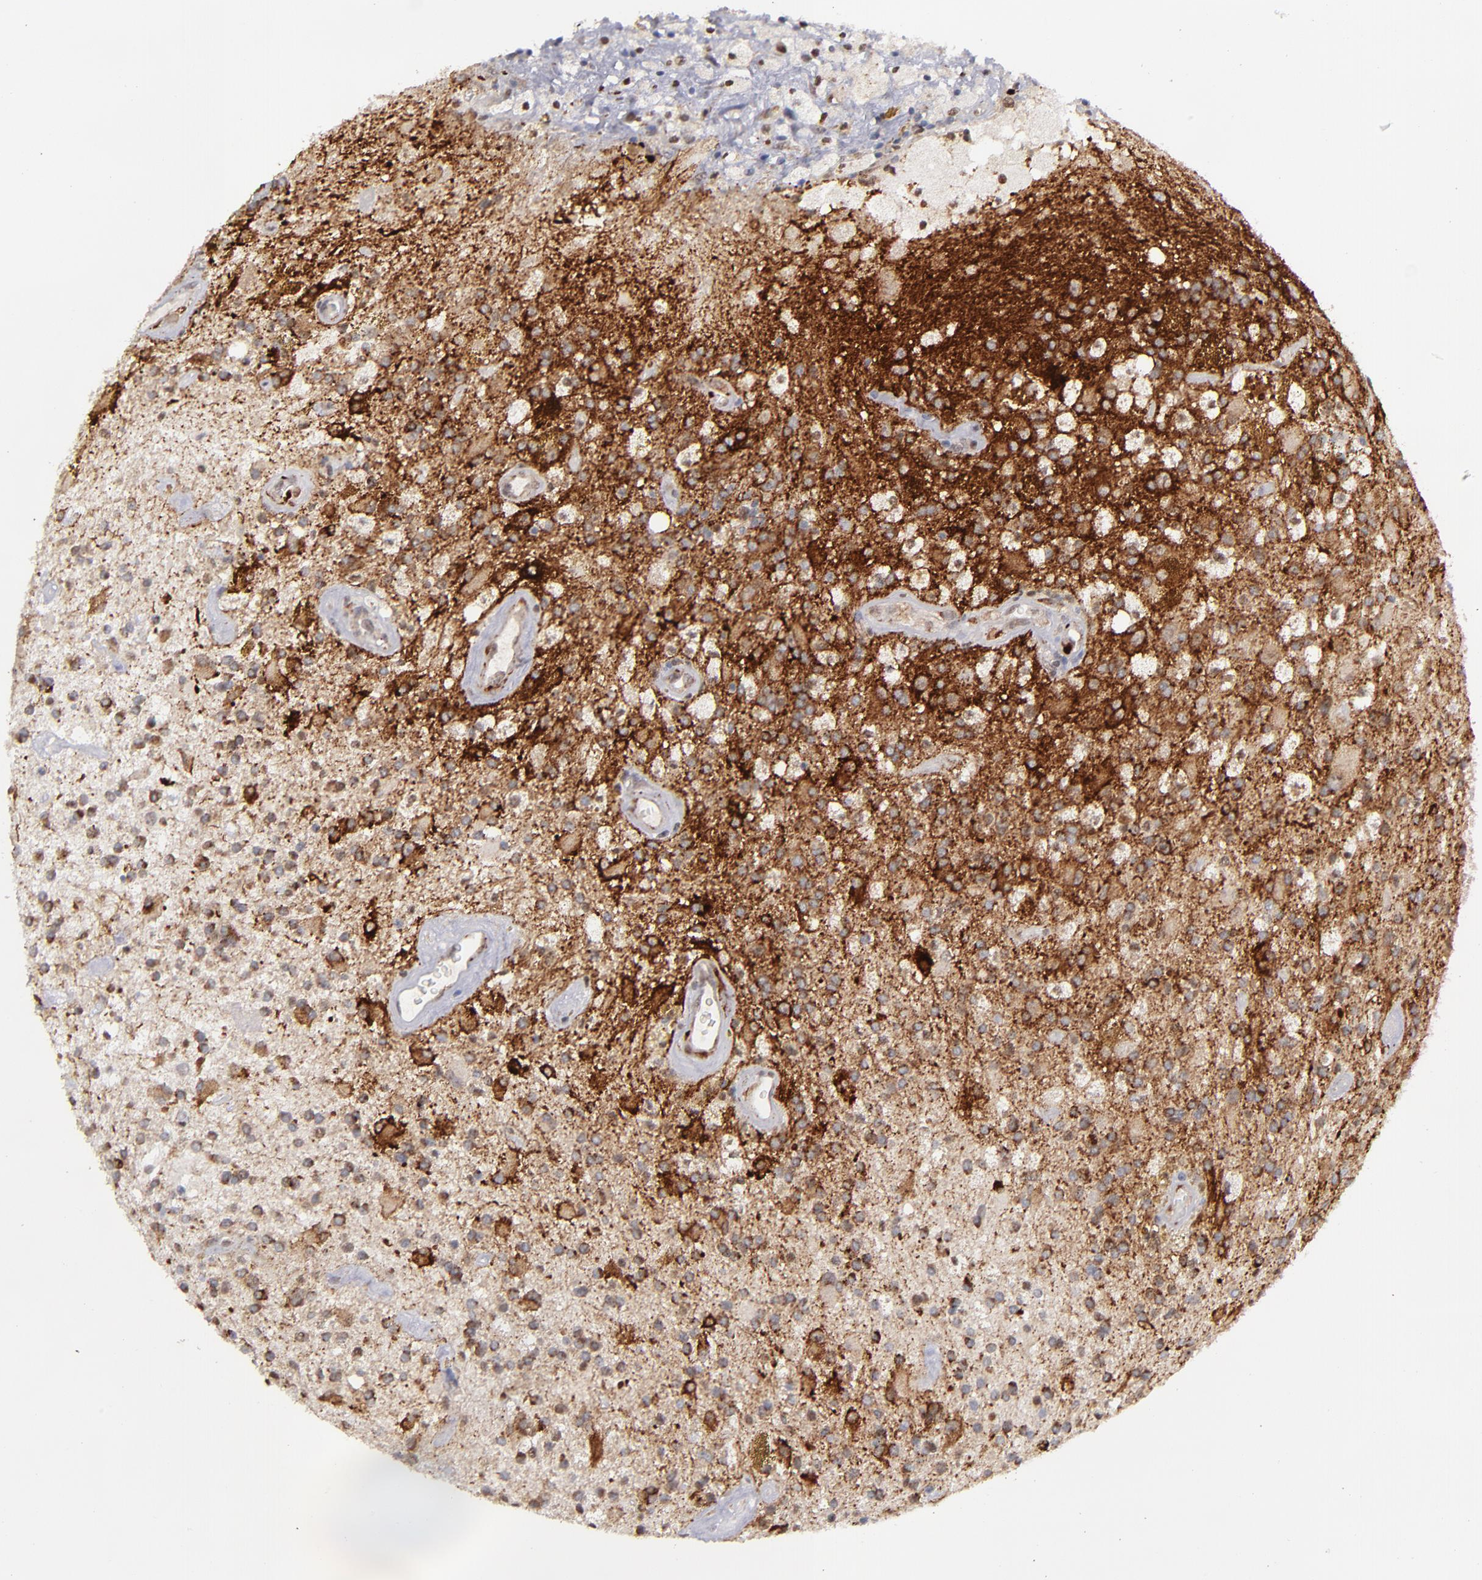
{"staining": {"intensity": "strong", "quantity": ">75%", "location": "cytoplasmic/membranous"}, "tissue": "glioma", "cell_type": "Tumor cells", "image_type": "cancer", "snomed": [{"axis": "morphology", "description": "Glioma, malignant, Low grade"}, {"axis": "topography", "description": "Brain"}], "caption": "Immunohistochemistry (IHC) histopathology image of human glioma stained for a protein (brown), which reveals high levels of strong cytoplasmic/membranous staining in approximately >75% of tumor cells.", "gene": "RREB1", "patient": {"sex": "male", "age": 58}}